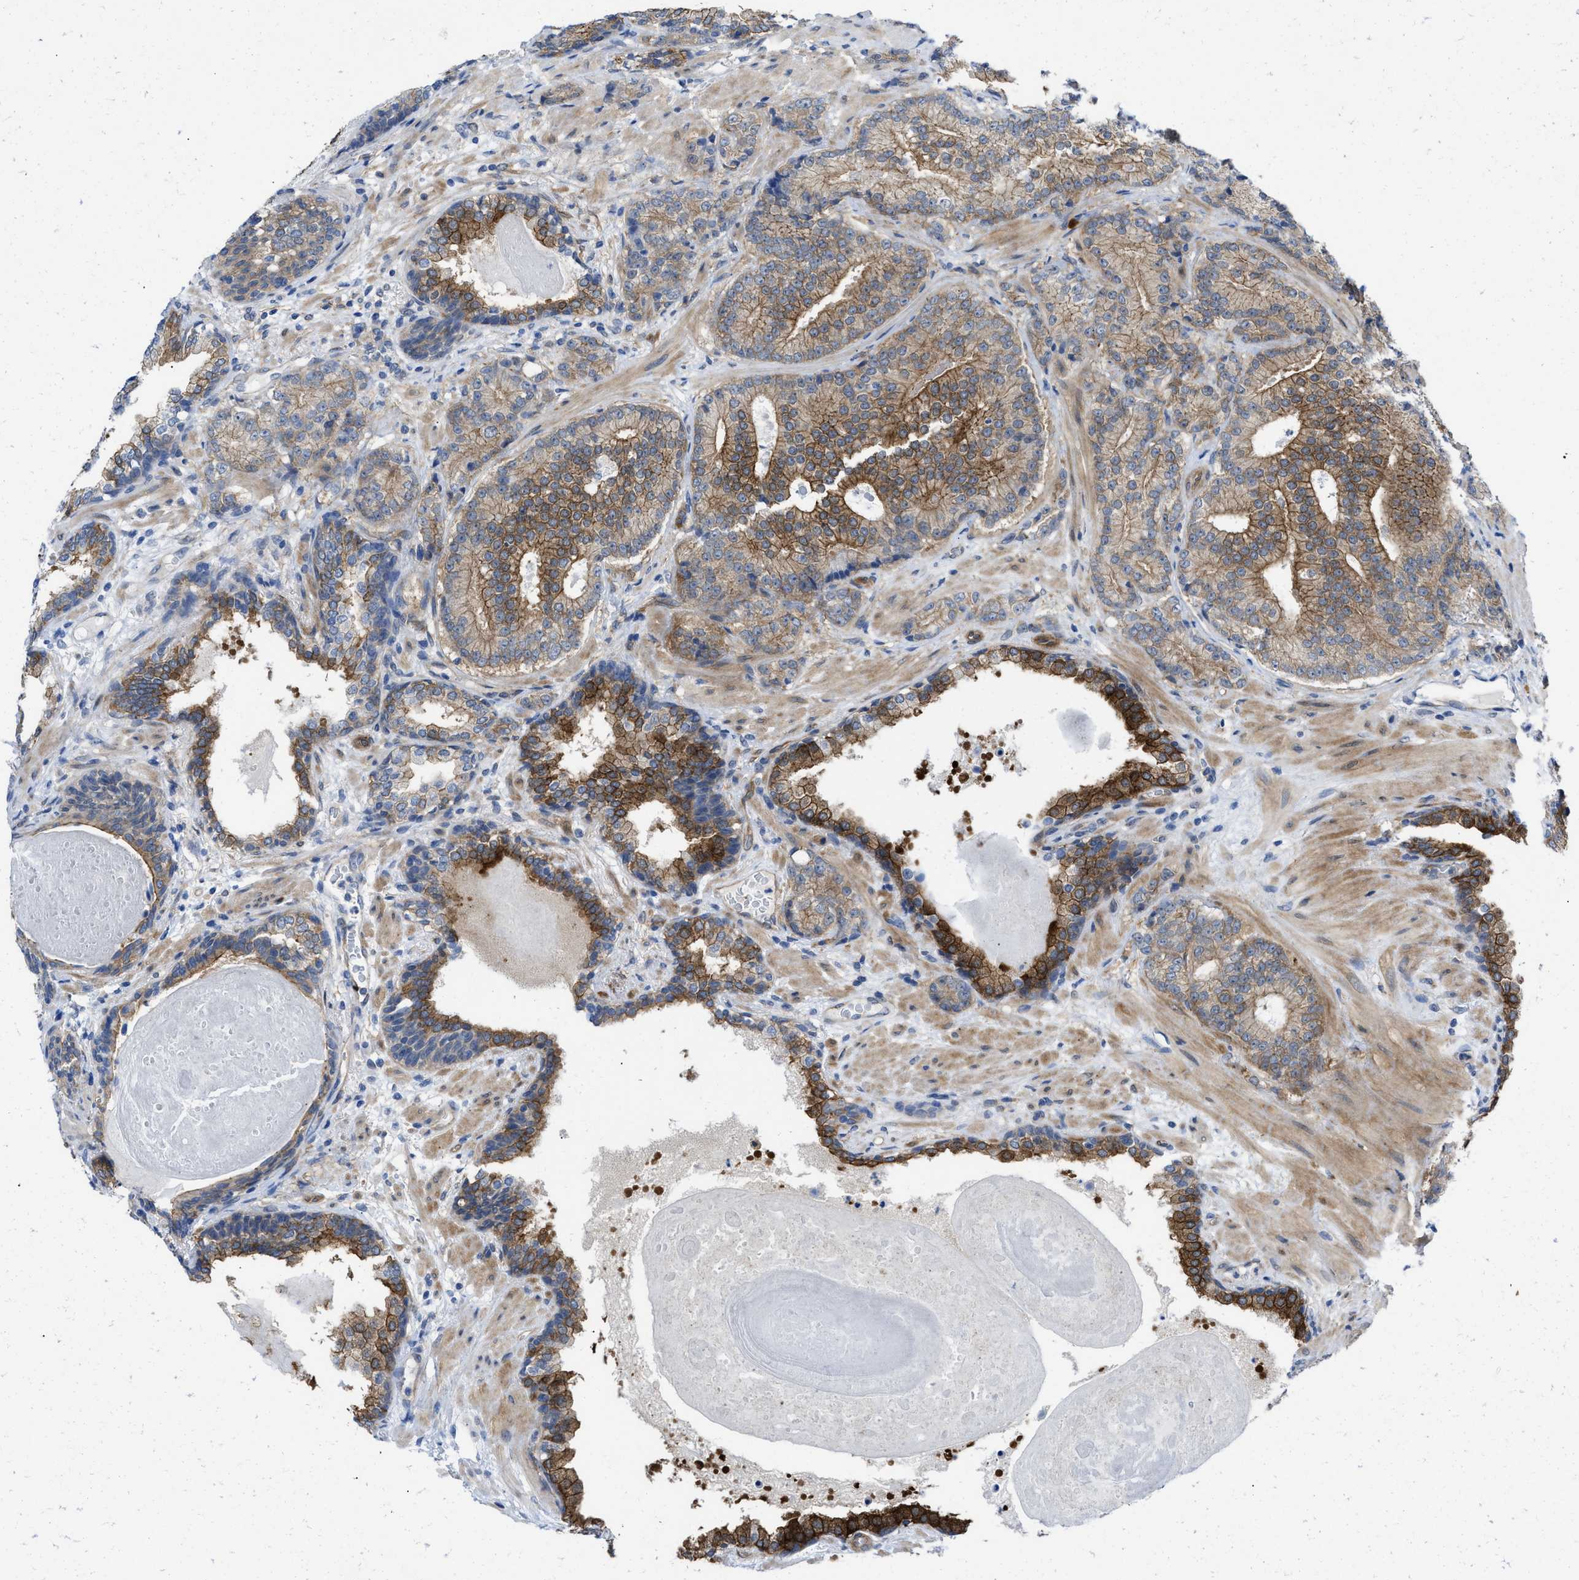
{"staining": {"intensity": "strong", "quantity": ">75%", "location": "cytoplasmic/membranous"}, "tissue": "prostate cancer", "cell_type": "Tumor cells", "image_type": "cancer", "snomed": [{"axis": "morphology", "description": "Adenocarcinoma, High grade"}, {"axis": "topography", "description": "Prostate"}], "caption": "Protein staining shows strong cytoplasmic/membranous positivity in about >75% of tumor cells in prostate cancer (adenocarcinoma (high-grade)).", "gene": "PDLIM5", "patient": {"sex": "male", "age": 61}}